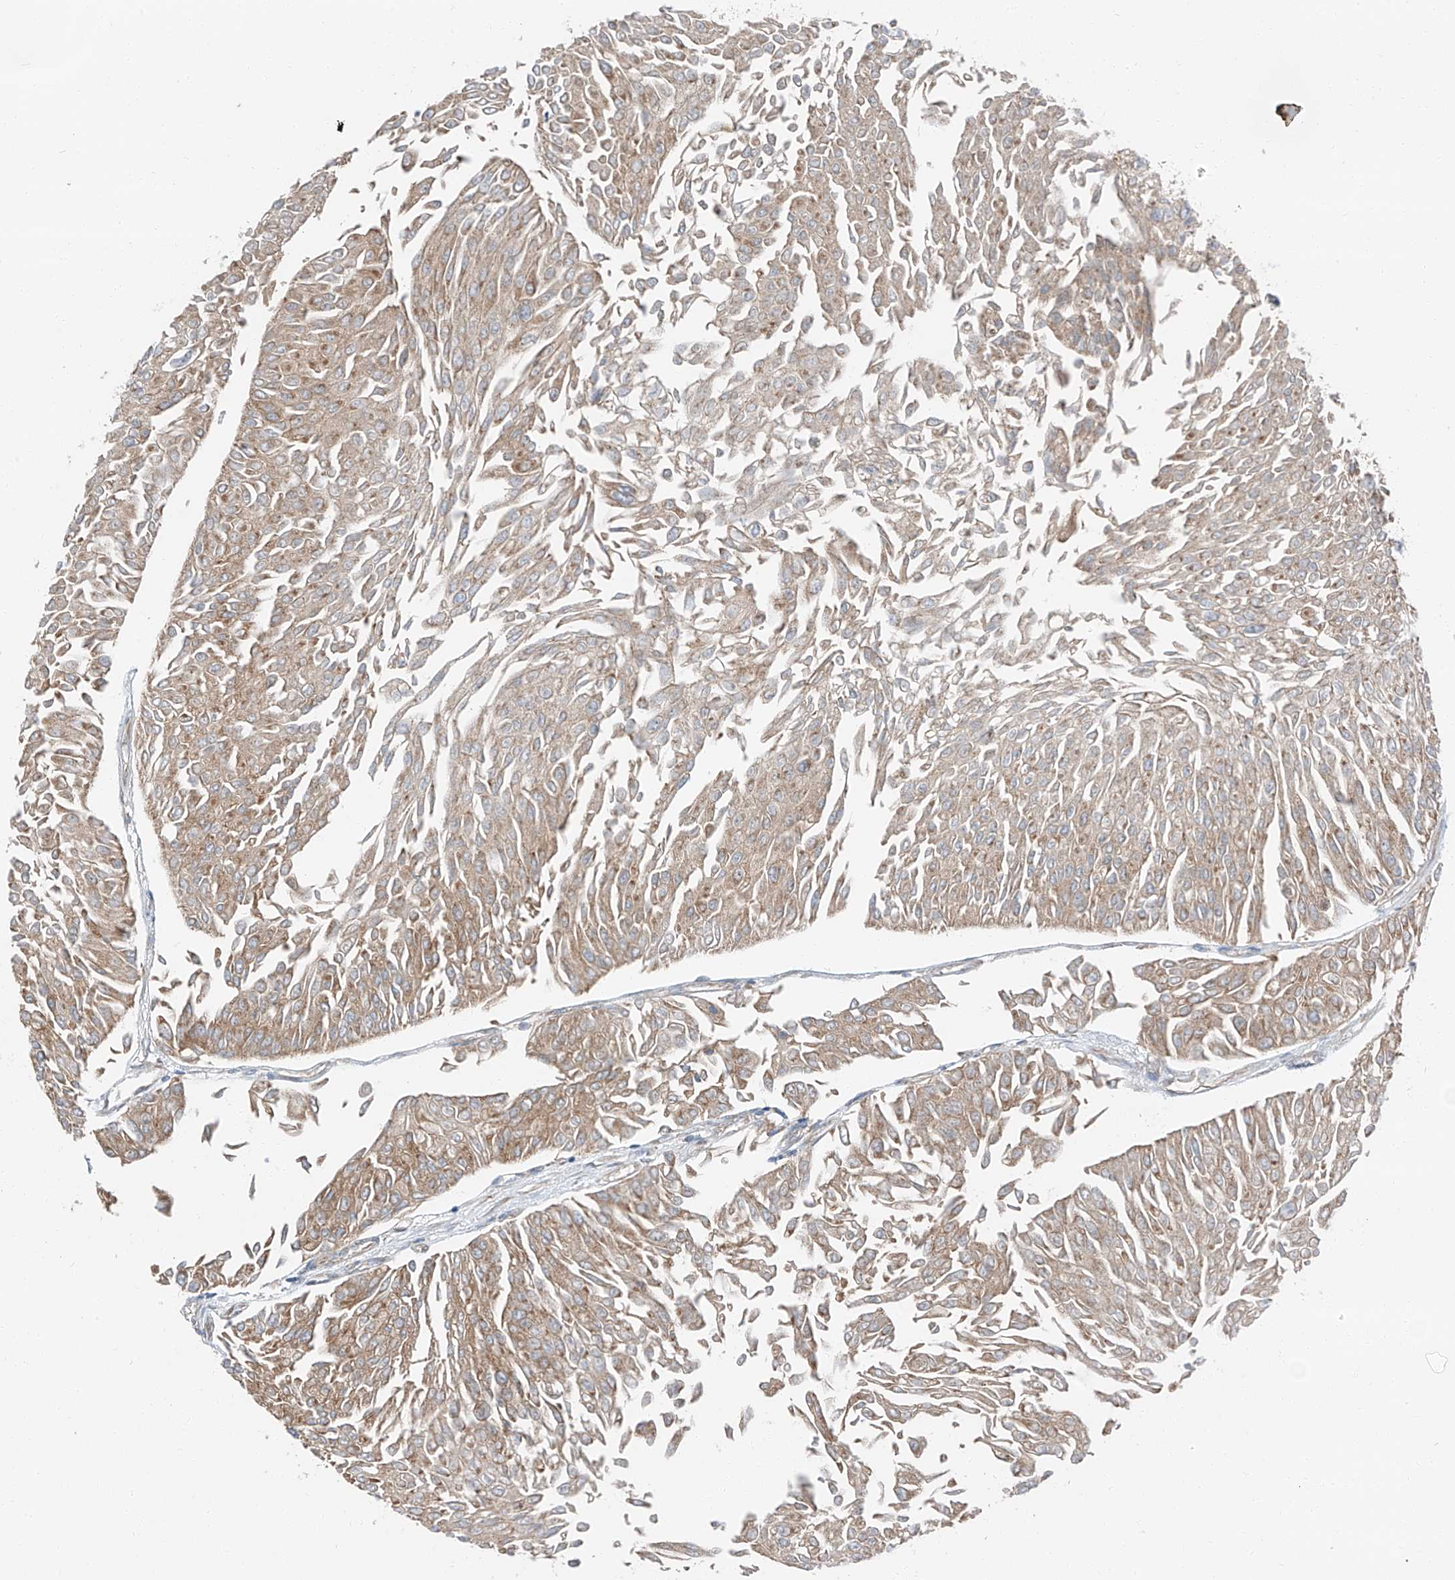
{"staining": {"intensity": "weak", "quantity": ">75%", "location": "cytoplasmic/membranous"}, "tissue": "urothelial cancer", "cell_type": "Tumor cells", "image_type": "cancer", "snomed": [{"axis": "morphology", "description": "Urothelial carcinoma, Low grade"}, {"axis": "topography", "description": "Urinary bladder"}], "caption": "Weak cytoplasmic/membranous staining is appreciated in about >75% of tumor cells in low-grade urothelial carcinoma. The protein of interest is shown in brown color, while the nuclei are stained blue.", "gene": "ZC3H15", "patient": {"sex": "male", "age": 67}}